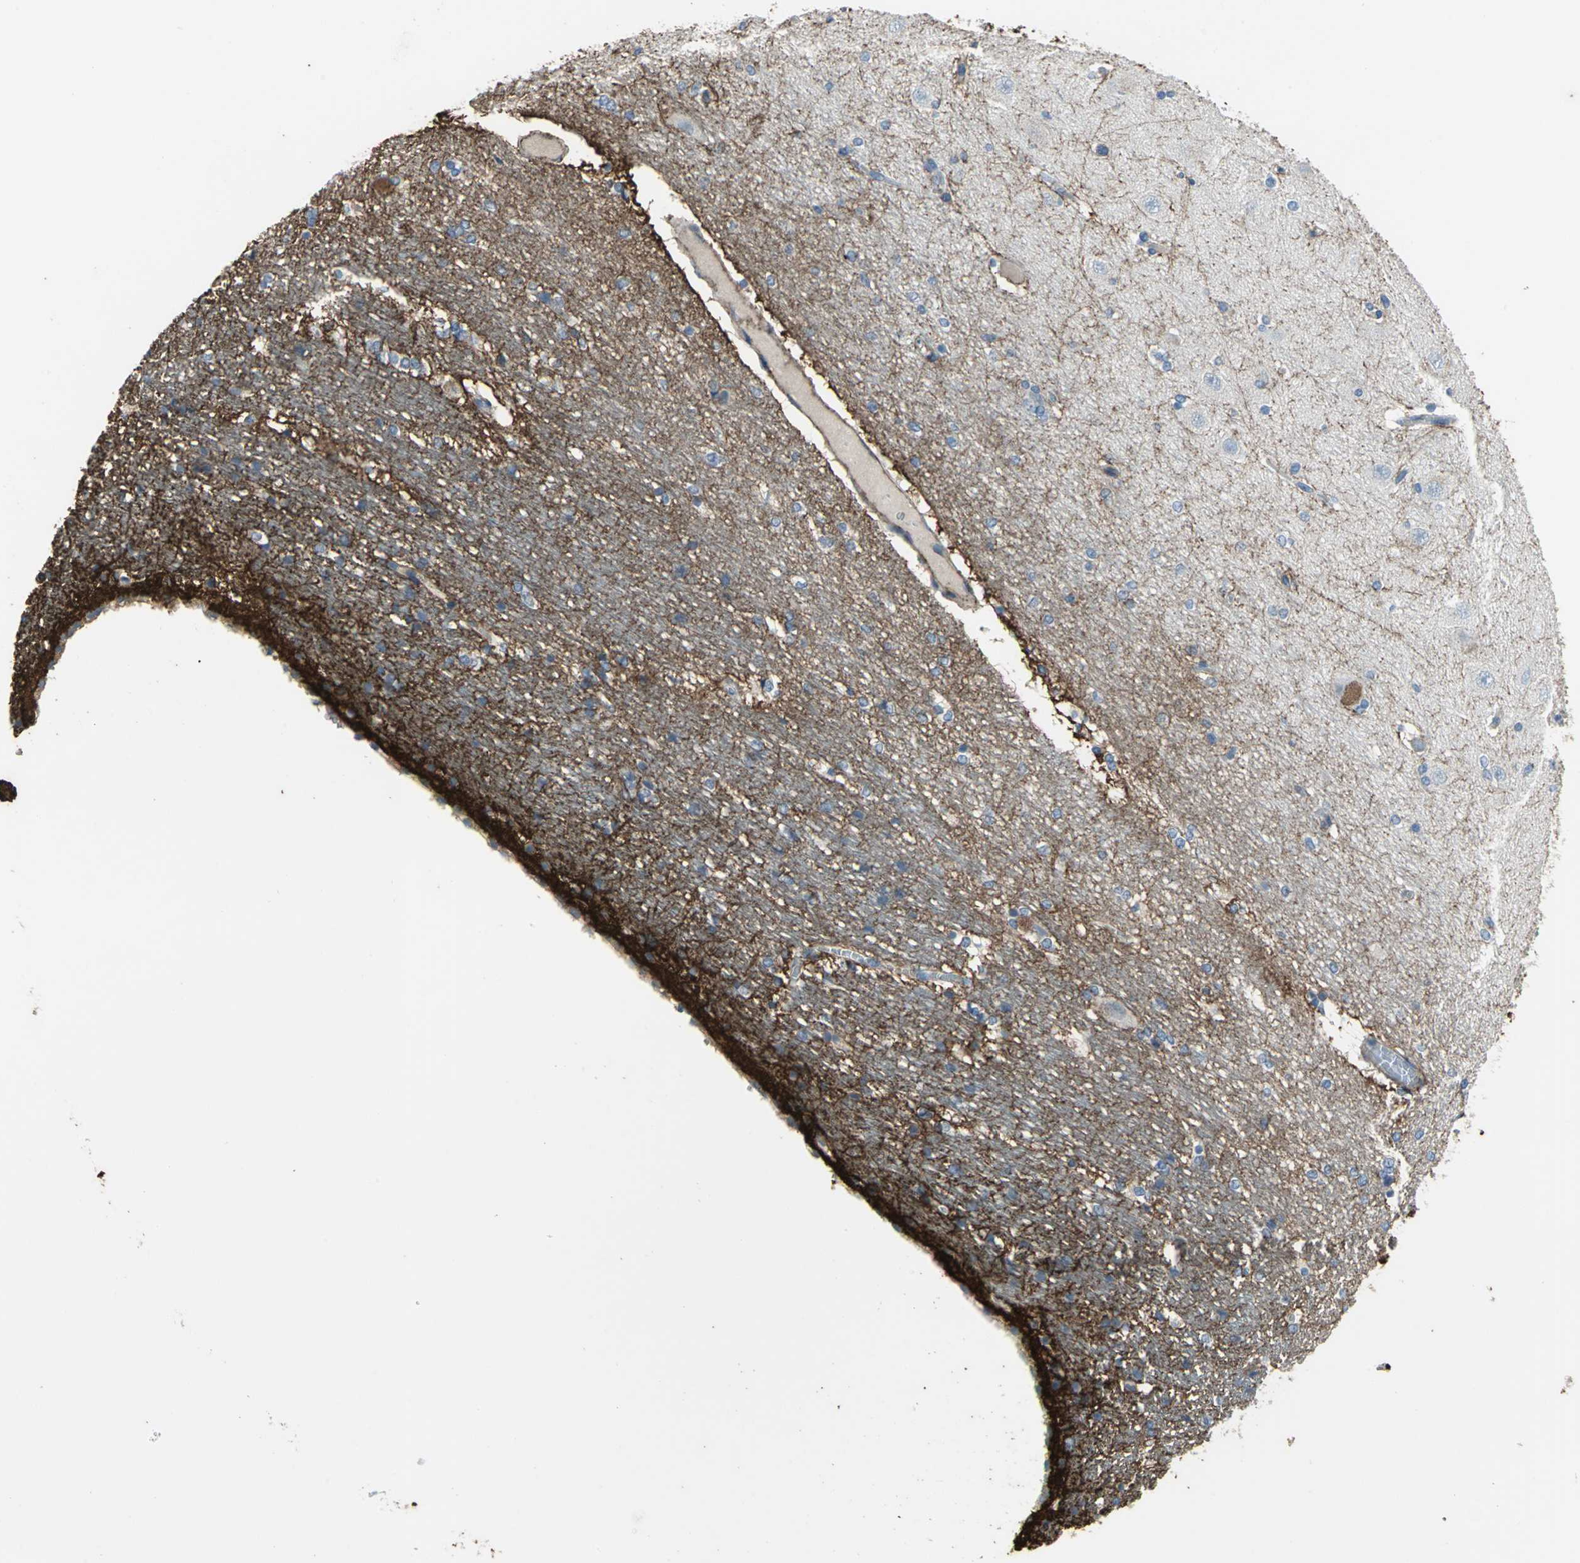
{"staining": {"intensity": "negative", "quantity": "none", "location": "none"}, "tissue": "hippocampus", "cell_type": "Glial cells", "image_type": "normal", "snomed": [{"axis": "morphology", "description": "Normal tissue, NOS"}, {"axis": "topography", "description": "Hippocampus"}], "caption": "Immunohistochemistry photomicrograph of normal hippocampus stained for a protein (brown), which exhibits no positivity in glial cells.", "gene": "CD44", "patient": {"sex": "female", "age": 19}}